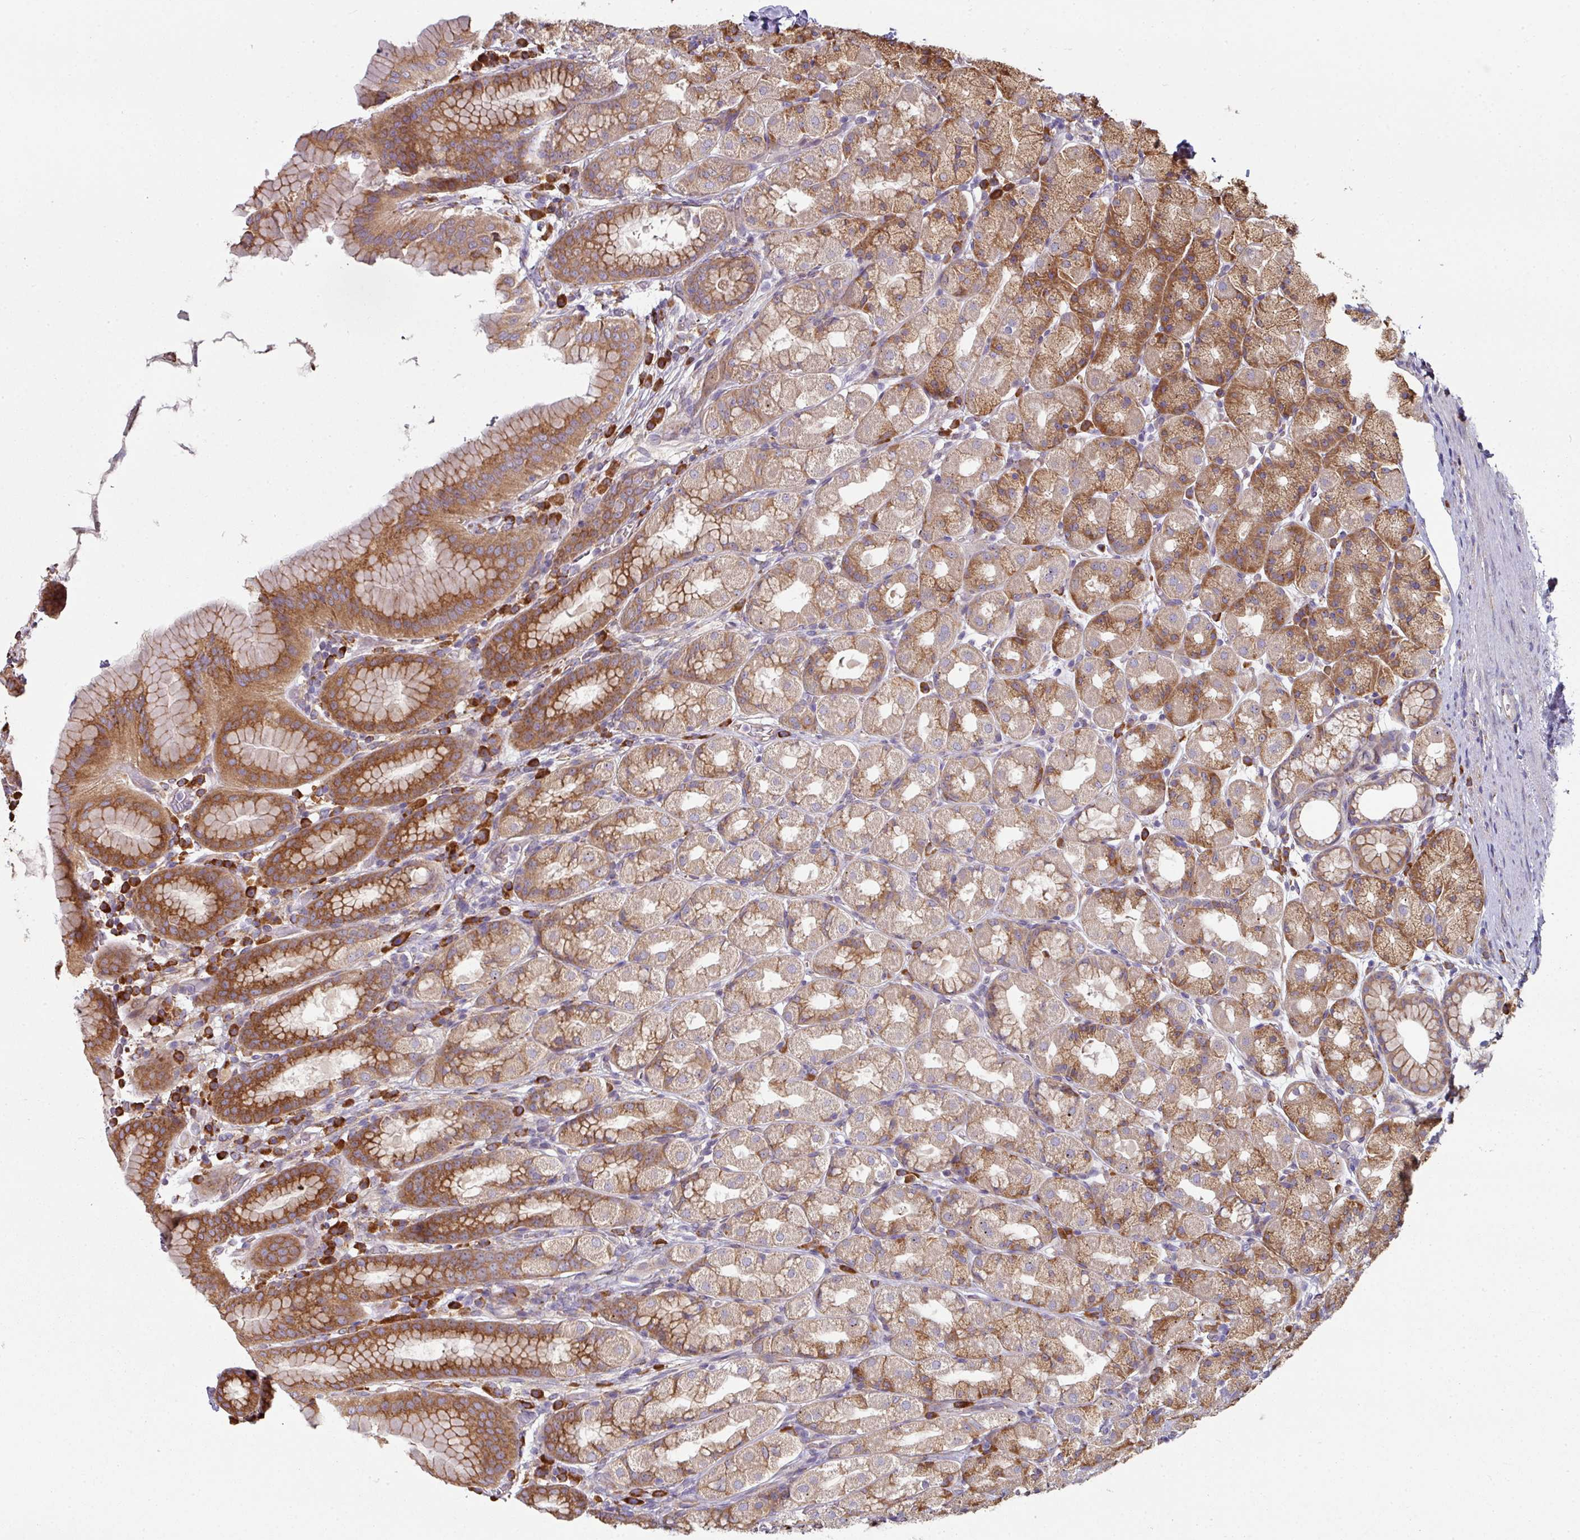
{"staining": {"intensity": "moderate", "quantity": ">75%", "location": "cytoplasmic/membranous"}, "tissue": "stomach", "cell_type": "Glandular cells", "image_type": "normal", "snomed": [{"axis": "morphology", "description": "Normal tissue, NOS"}, {"axis": "topography", "description": "Stomach, upper"}, {"axis": "topography", "description": "Stomach"}], "caption": "Immunohistochemistry image of unremarkable human stomach stained for a protein (brown), which demonstrates medium levels of moderate cytoplasmic/membranous positivity in approximately >75% of glandular cells.", "gene": "FAT4", "patient": {"sex": "male", "age": 68}}